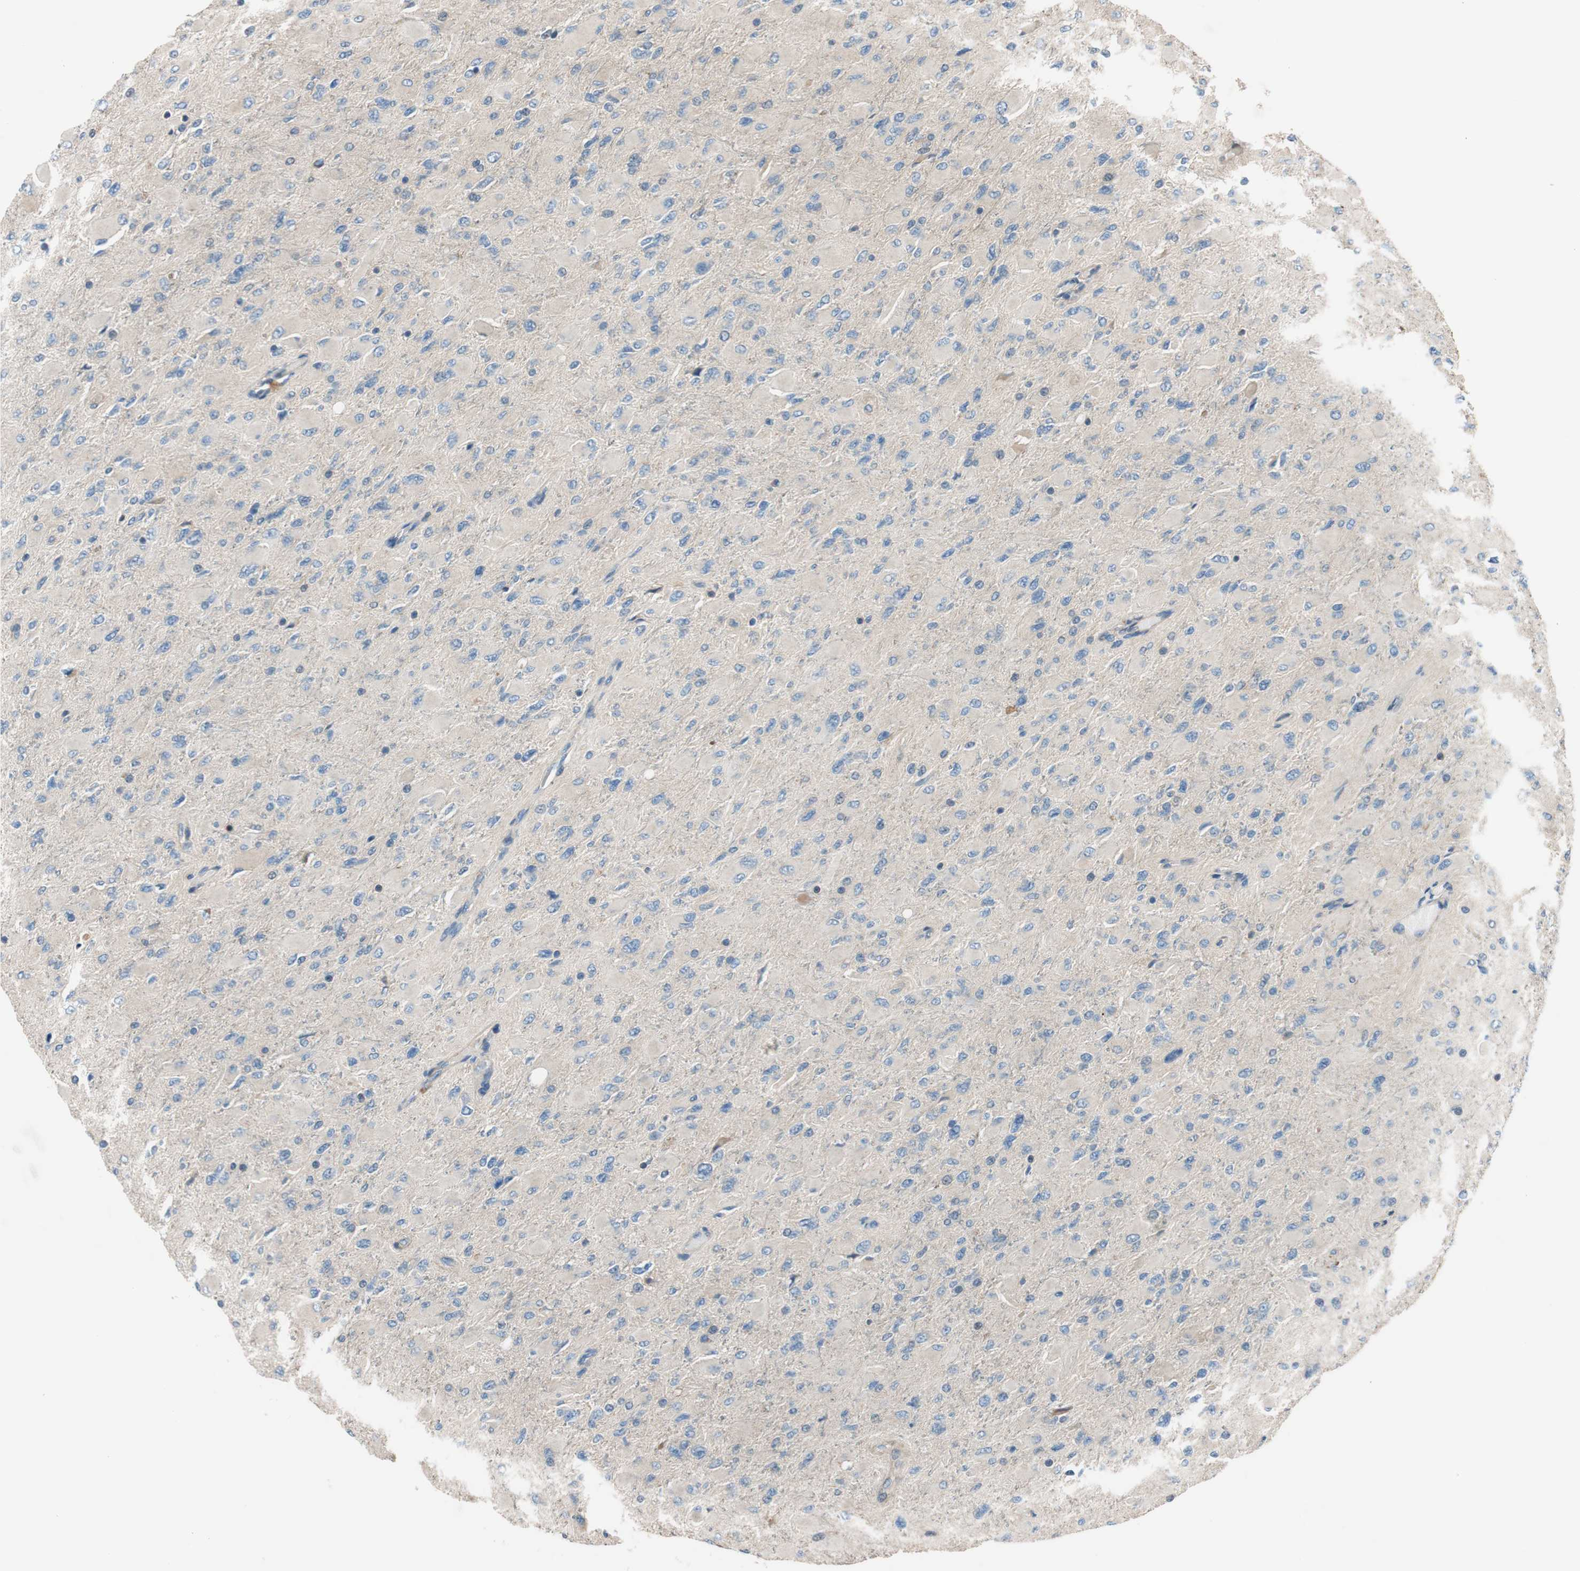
{"staining": {"intensity": "negative", "quantity": "none", "location": "none"}, "tissue": "glioma", "cell_type": "Tumor cells", "image_type": "cancer", "snomed": [{"axis": "morphology", "description": "Glioma, malignant, High grade"}, {"axis": "topography", "description": "Cerebral cortex"}], "caption": "Glioma stained for a protein using IHC displays no positivity tumor cells.", "gene": "CALML3", "patient": {"sex": "female", "age": 36}}